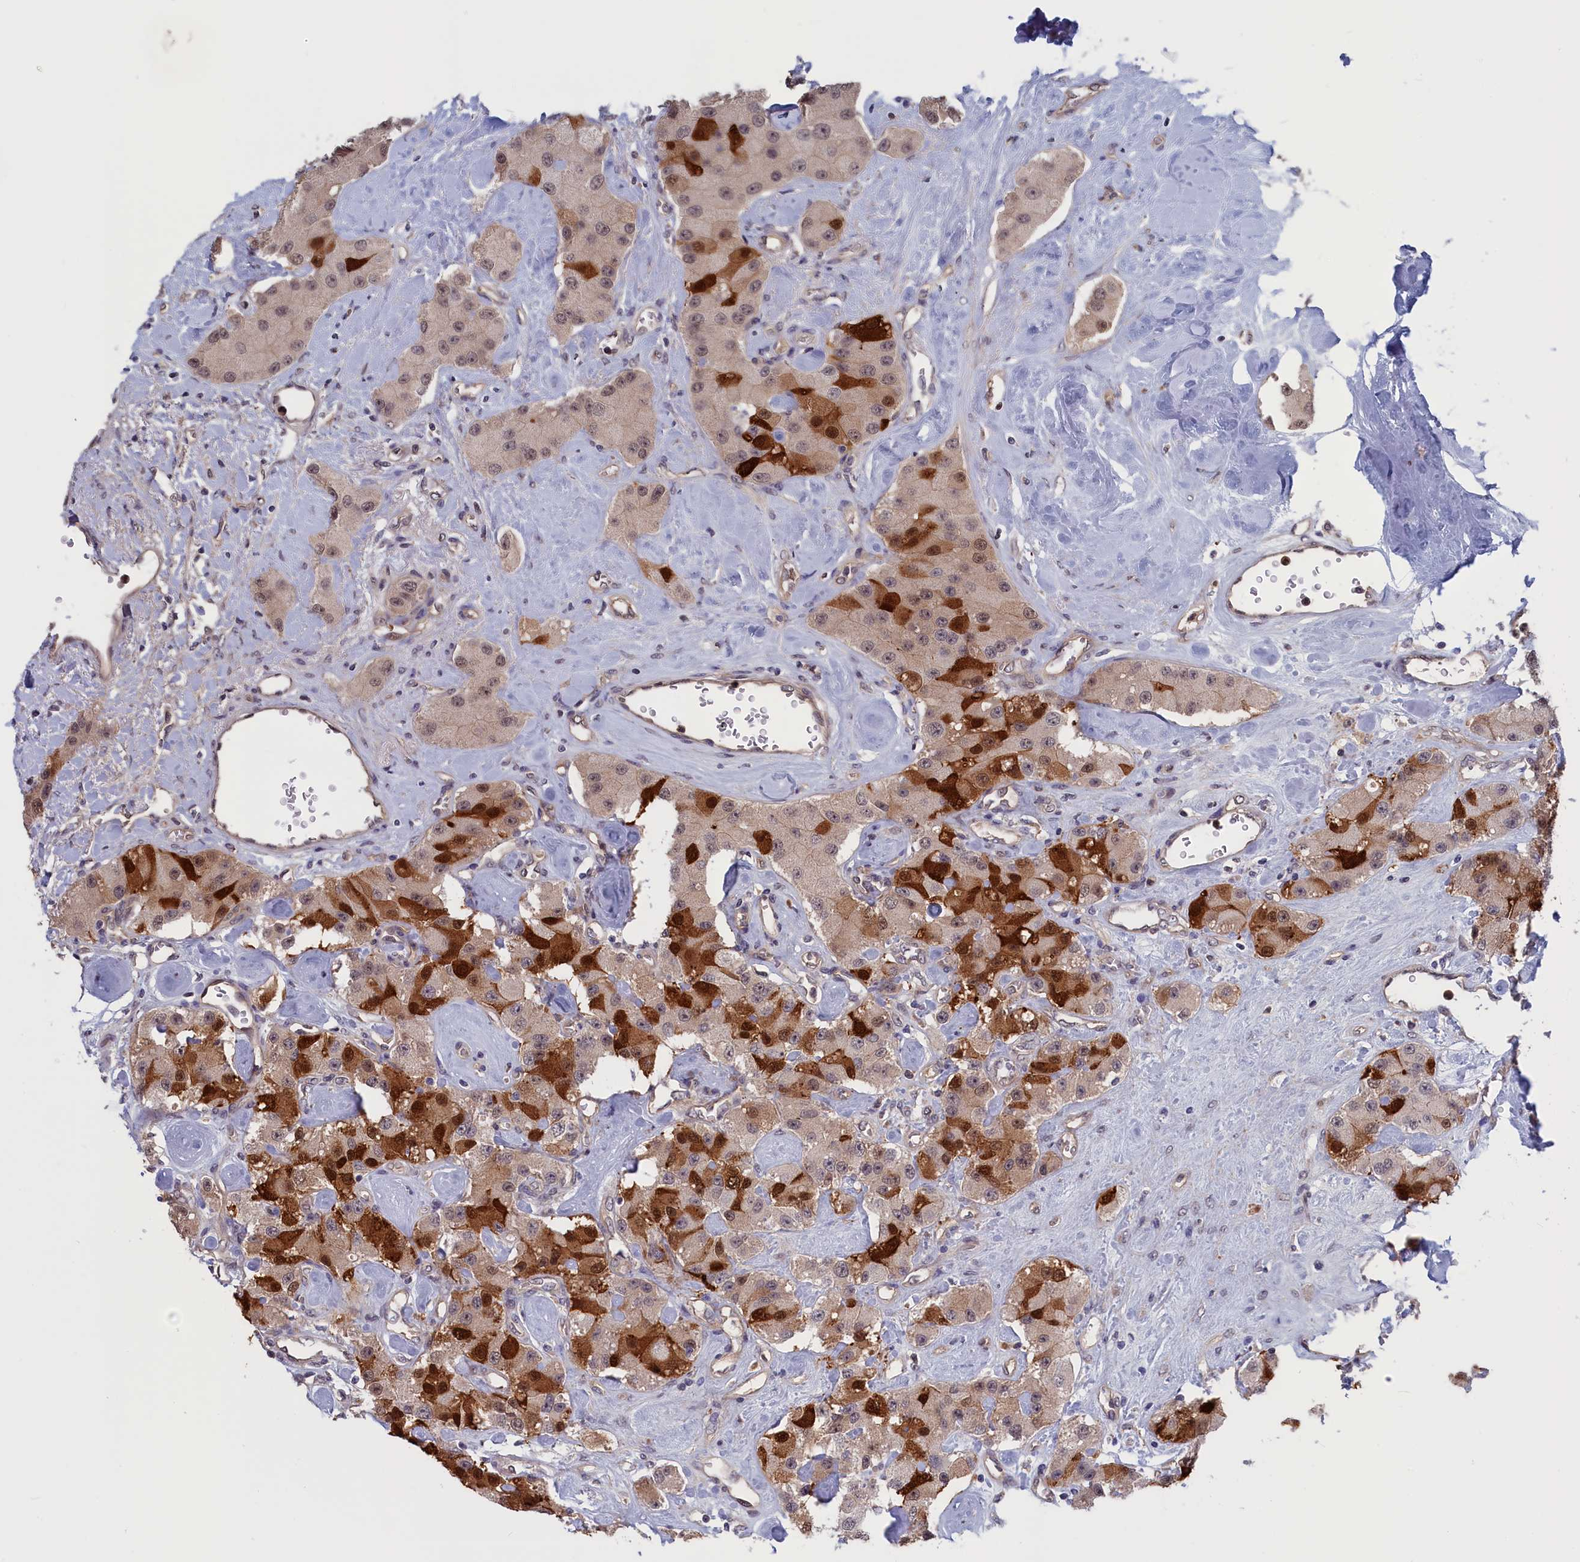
{"staining": {"intensity": "strong", "quantity": "<25%", "location": "cytoplasmic/membranous,nuclear"}, "tissue": "carcinoid", "cell_type": "Tumor cells", "image_type": "cancer", "snomed": [{"axis": "morphology", "description": "Carcinoid, malignant, NOS"}, {"axis": "topography", "description": "Pancreas"}], "caption": "Malignant carcinoid was stained to show a protein in brown. There is medium levels of strong cytoplasmic/membranous and nuclear expression in approximately <25% of tumor cells.", "gene": "PLP2", "patient": {"sex": "male", "age": 41}}